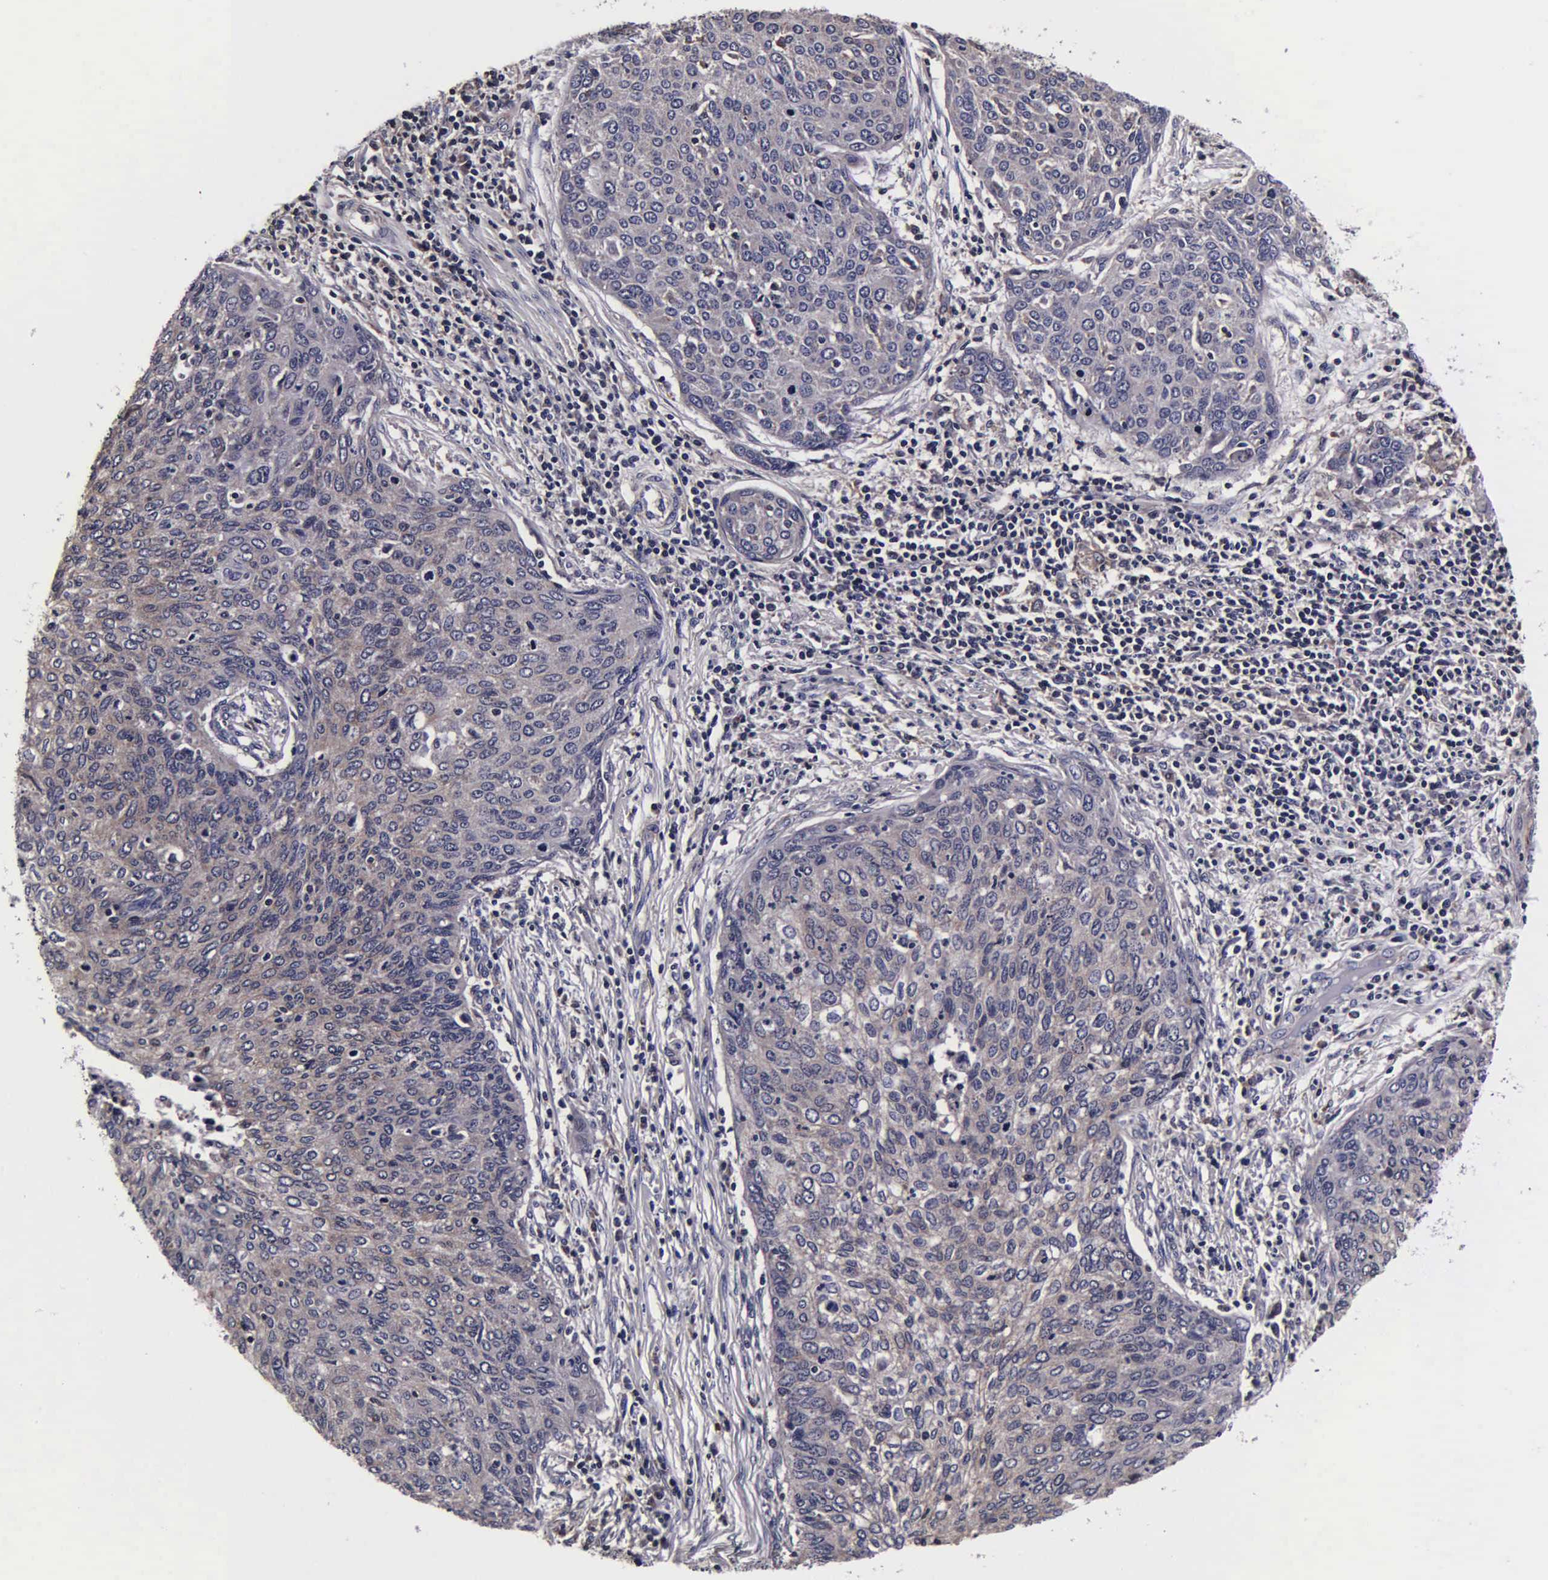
{"staining": {"intensity": "weak", "quantity": ">75%", "location": "cytoplasmic/membranous"}, "tissue": "cervical cancer", "cell_type": "Tumor cells", "image_type": "cancer", "snomed": [{"axis": "morphology", "description": "Squamous cell carcinoma, NOS"}, {"axis": "topography", "description": "Cervix"}], "caption": "Weak cytoplasmic/membranous positivity for a protein is identified in about >75% of tumor cells of cervical cancer using immunohistochemistry.", "gene": "PSMA3", "patient": {"sex": "female", "age": 38}}